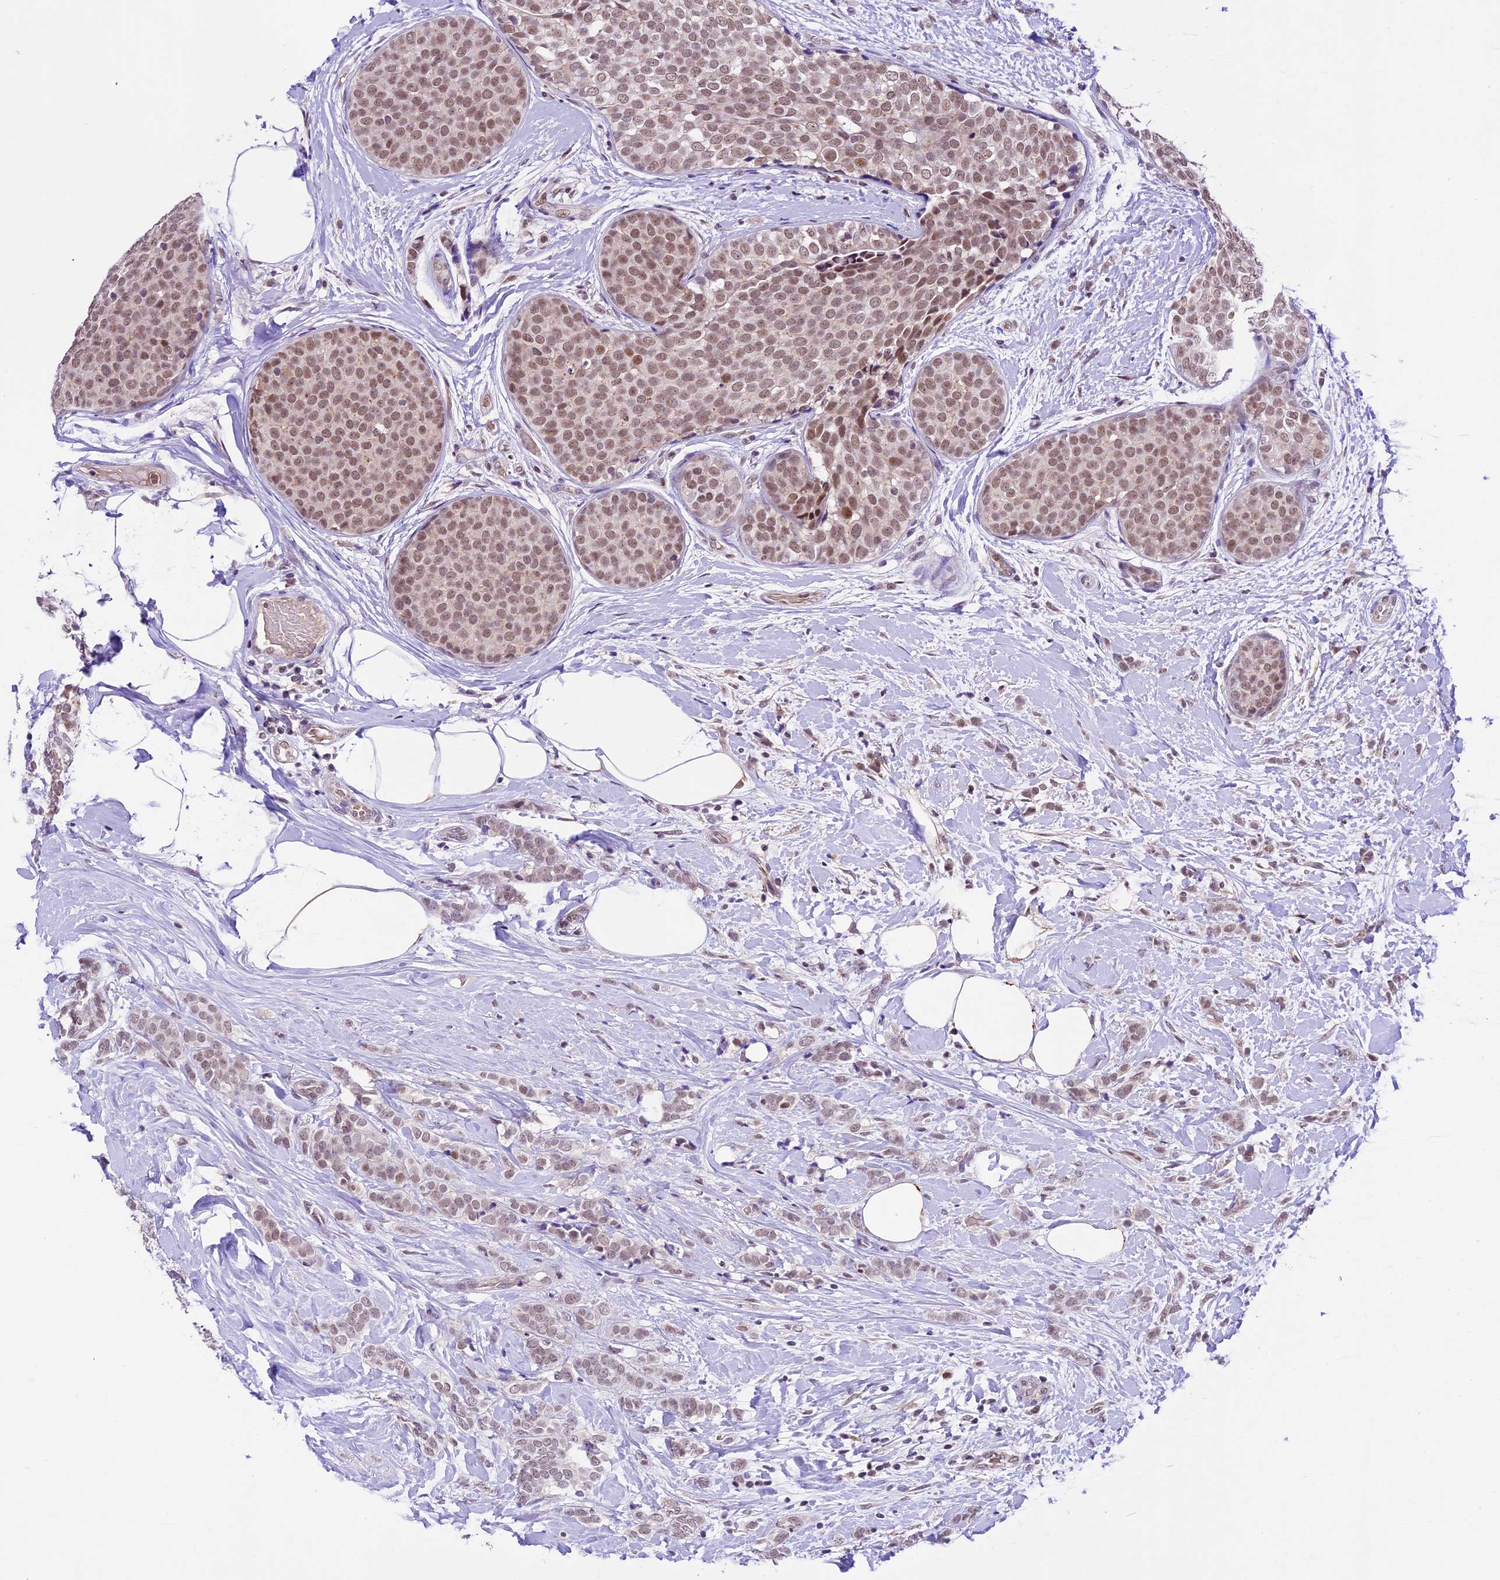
{"staining": {"intensity": "weak", "quantity": ">75%", "location": "nuclear"}, "tissue": "breast cancer", "cell_type": "Tumor cells", "image_type": "cancer", "snomed": [{"axis": "morphology", "description": "Lobular carcinoma, in situ"}, {"axis": "morphology", "description": "Lobular carcinoma"}, {"axis": "topography", "description": "Breast"}], "caption": "Immunohistochemical staining of human breast lobular carcinoma in situ displays weak nuclear protein positivity in about >75% of tumor cells.", "gene": "SHKBP1", "patient": {"sex": "female", "age": 41}}